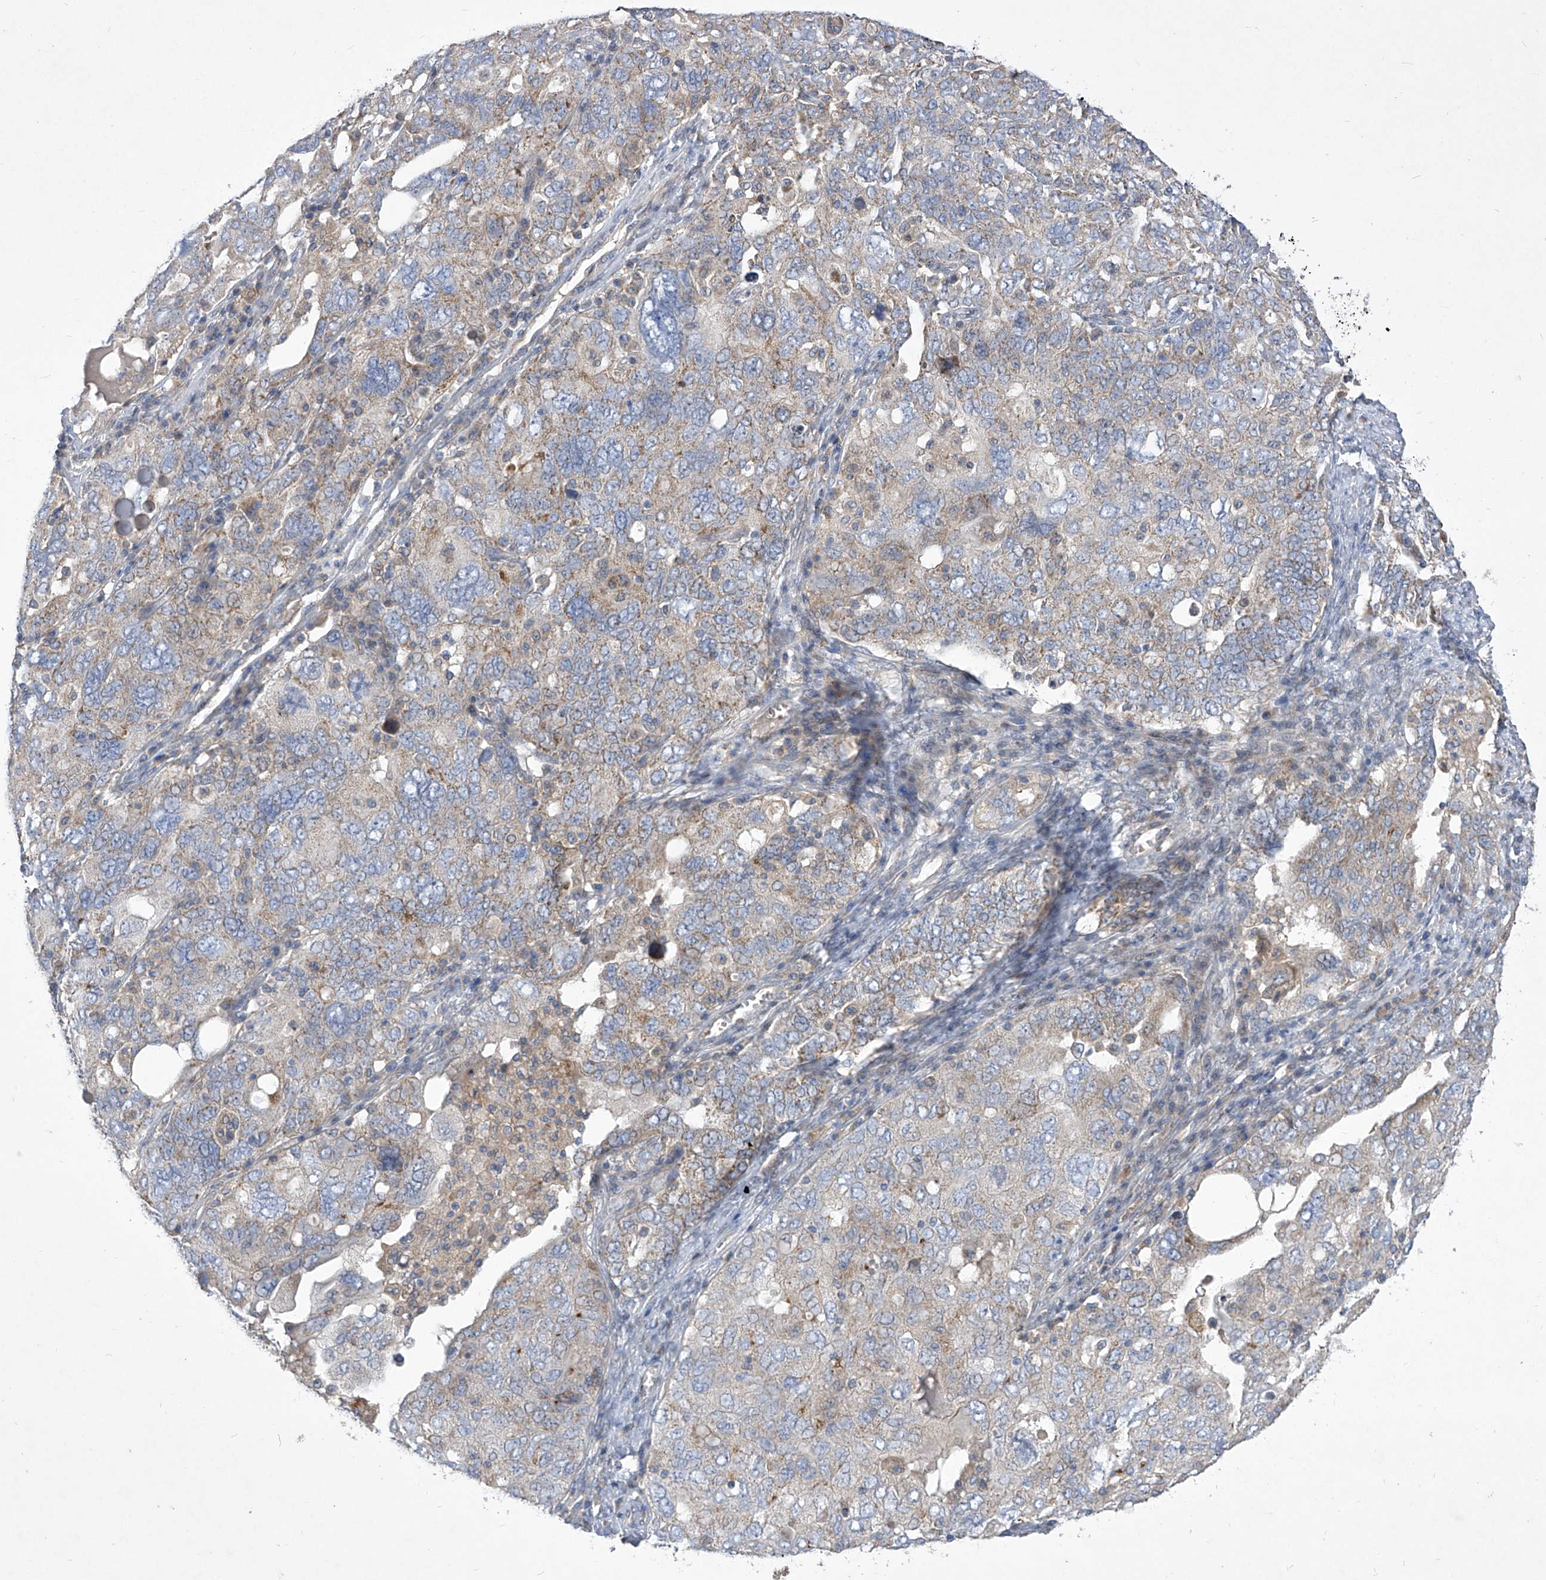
{"staining": {"intensity": "moderate", "quantity": "<25%", "location": "cytoplasmic/membranous"}, "tissue": "ovarian cancer", "cell_type": "Tumor cells", "image_type": "cancer", "snomed": [{"axis": "morphology", "description": "Carcinoma, endometroid"}, {"axis": "topography", "description": "Ovary"}], "caption": "Tumor cells exhibit low levels of moderate cytoplasmic/membranous staining in about <25% of cells in endometroid carcinoma (ovarian).", "gene": "COQ3", "patient": {"sex": "female", "age": 62}}